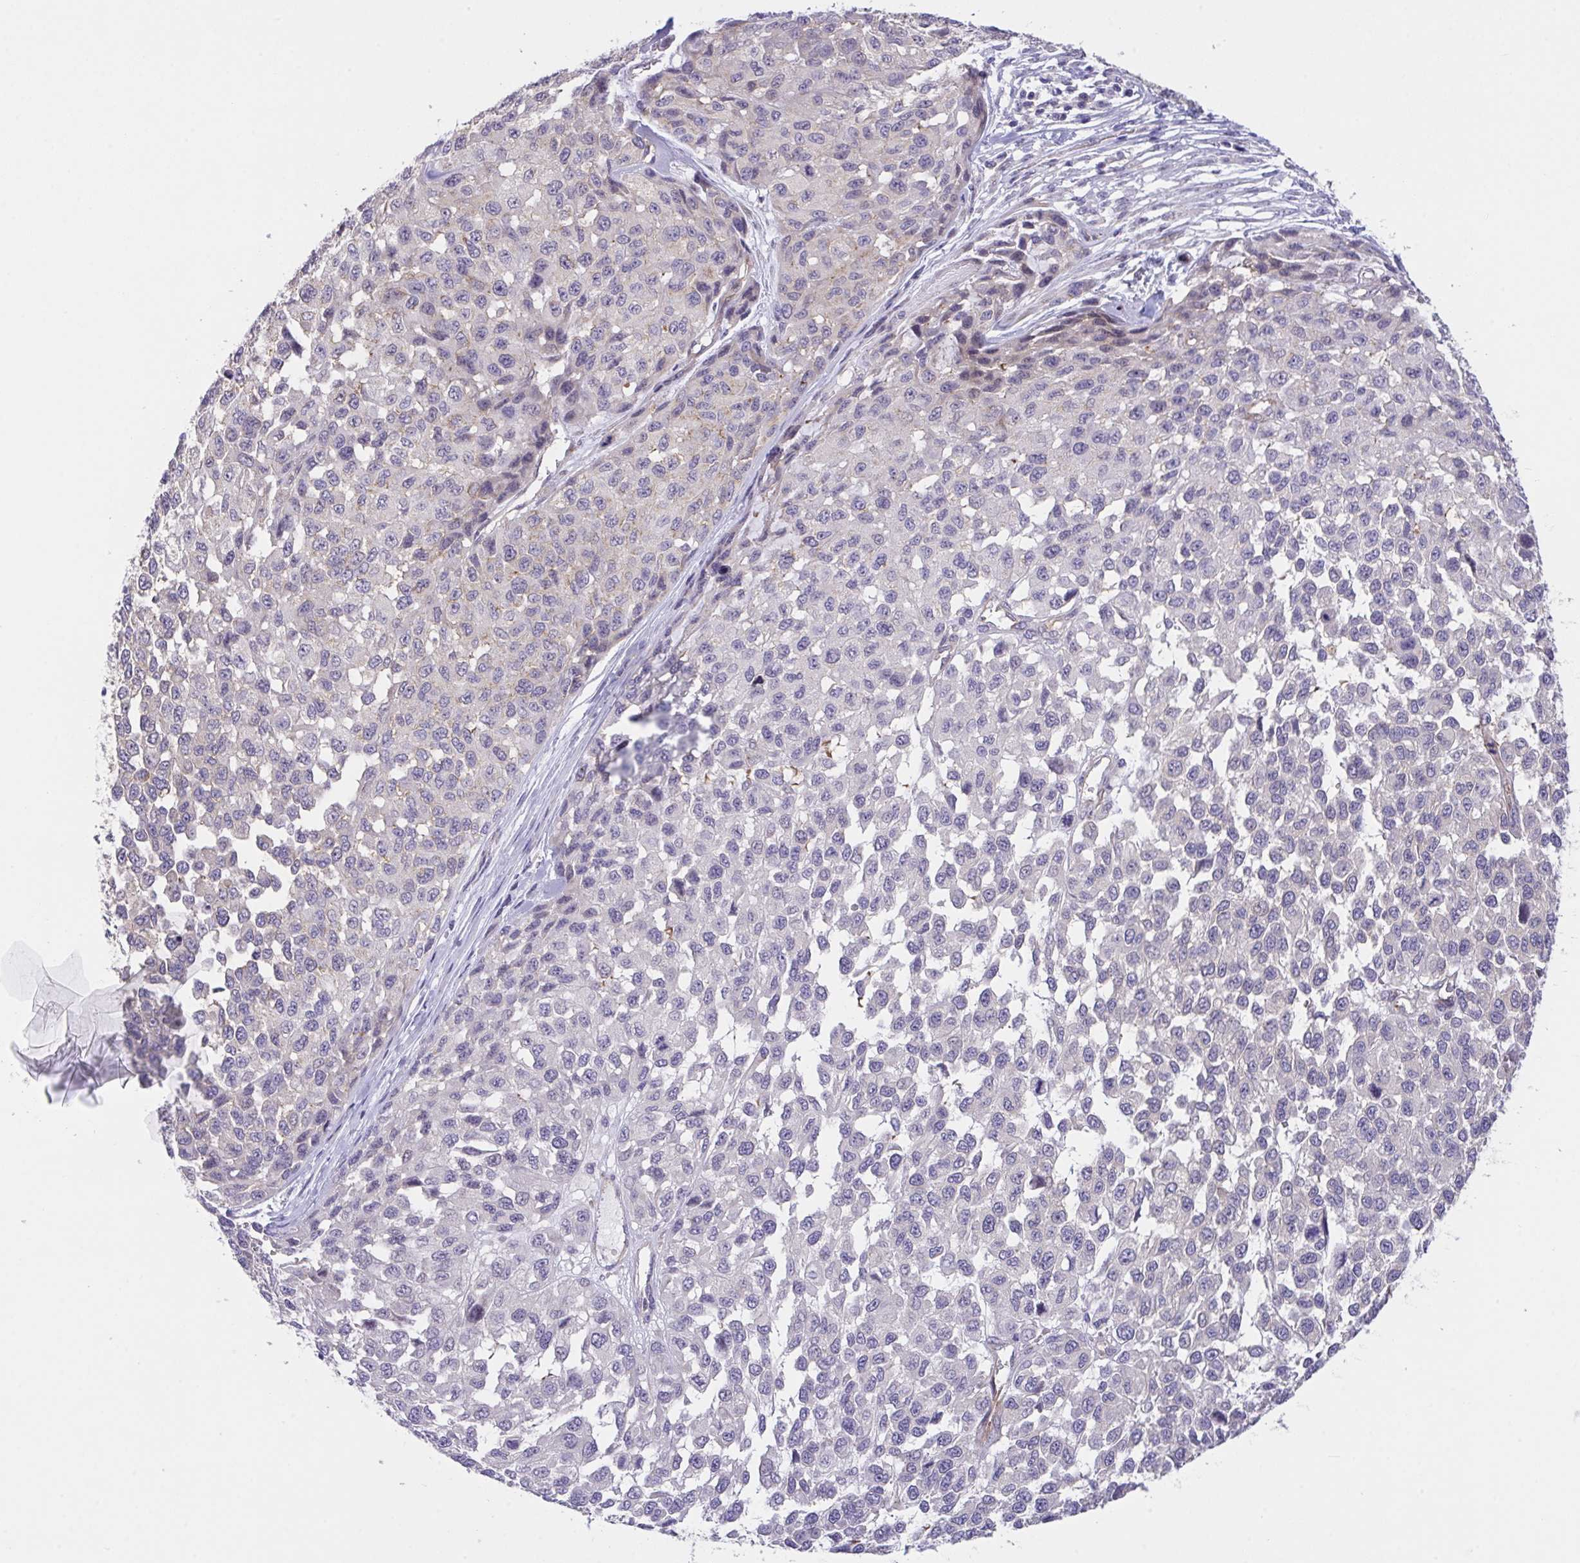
{"staining": {"intensity": "negative", "quantity": "none", "location": "none"}, "tissue": "melanoma", "cell_type": "Tumor cells", "image_type": "cancer", "snomed": [{"axis": "morphology", "description": "Malignant melanoma, NOS"}, {"axis": "topography", "description": "Skin"}], "caption": "There is no significant expression in tumor cells of melanoma.", "gene": "RHOXF1", "patient": {"sex": "male", "age": 62}}